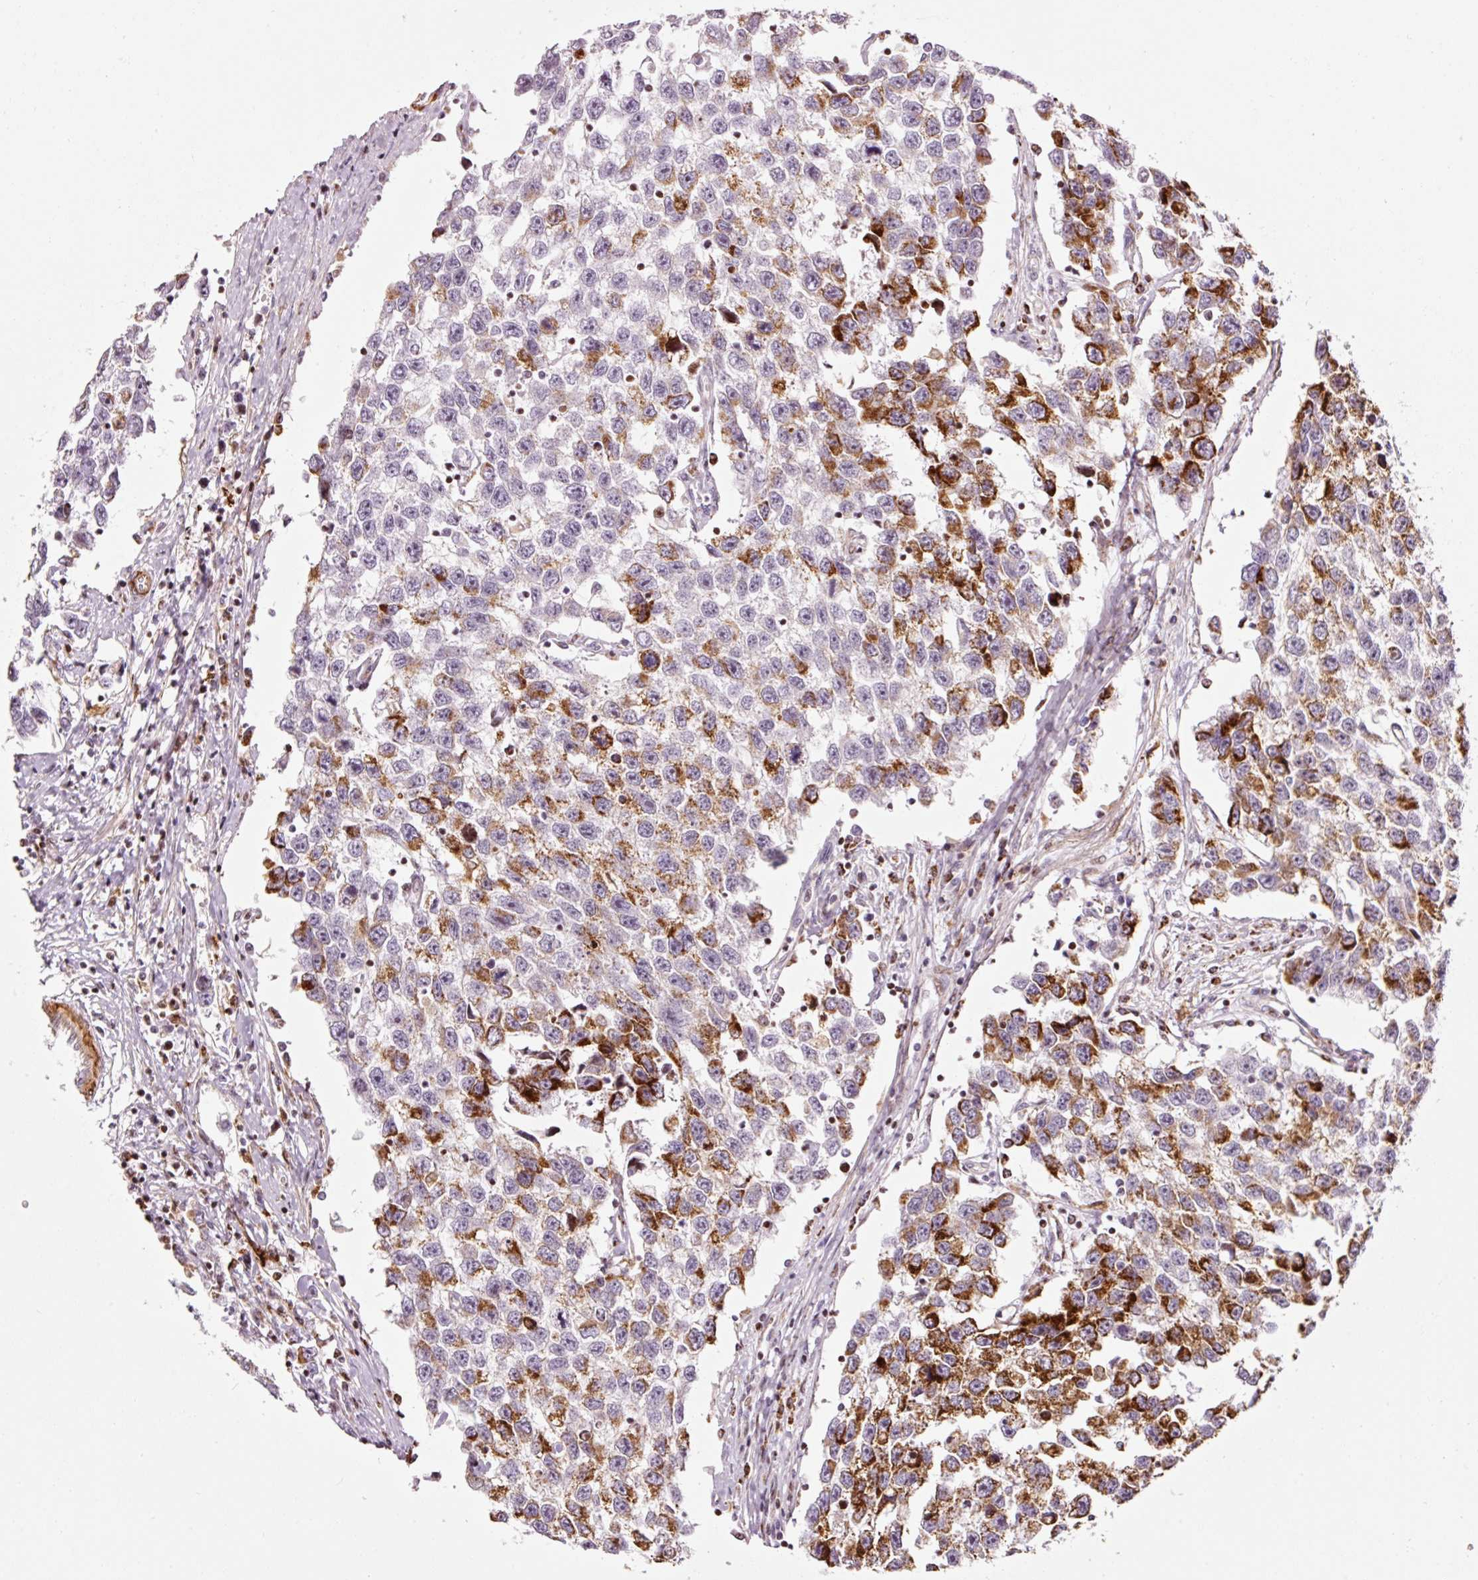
{"staining": {"intensity": "strong", "quantity": "<25%", "location": "cytoplasmic/membranous"}, "tissue": "testis cancer", "cell_type": "Tumor cells", "image_type": "cancer", "snomed": [{"axis": "morphology", "description": "Seminoma, NOS"}, {"axis": "topography", "description": "Testis"}], "caption": "Immunohistochemical staining of testis seminoma reveals medium levels of strong cytoplasmic/membranous protein positivity in about <25% of tumor cells.", "gene": "ANKRD20A1", "patient": {"sex": "male", "age": 33}}